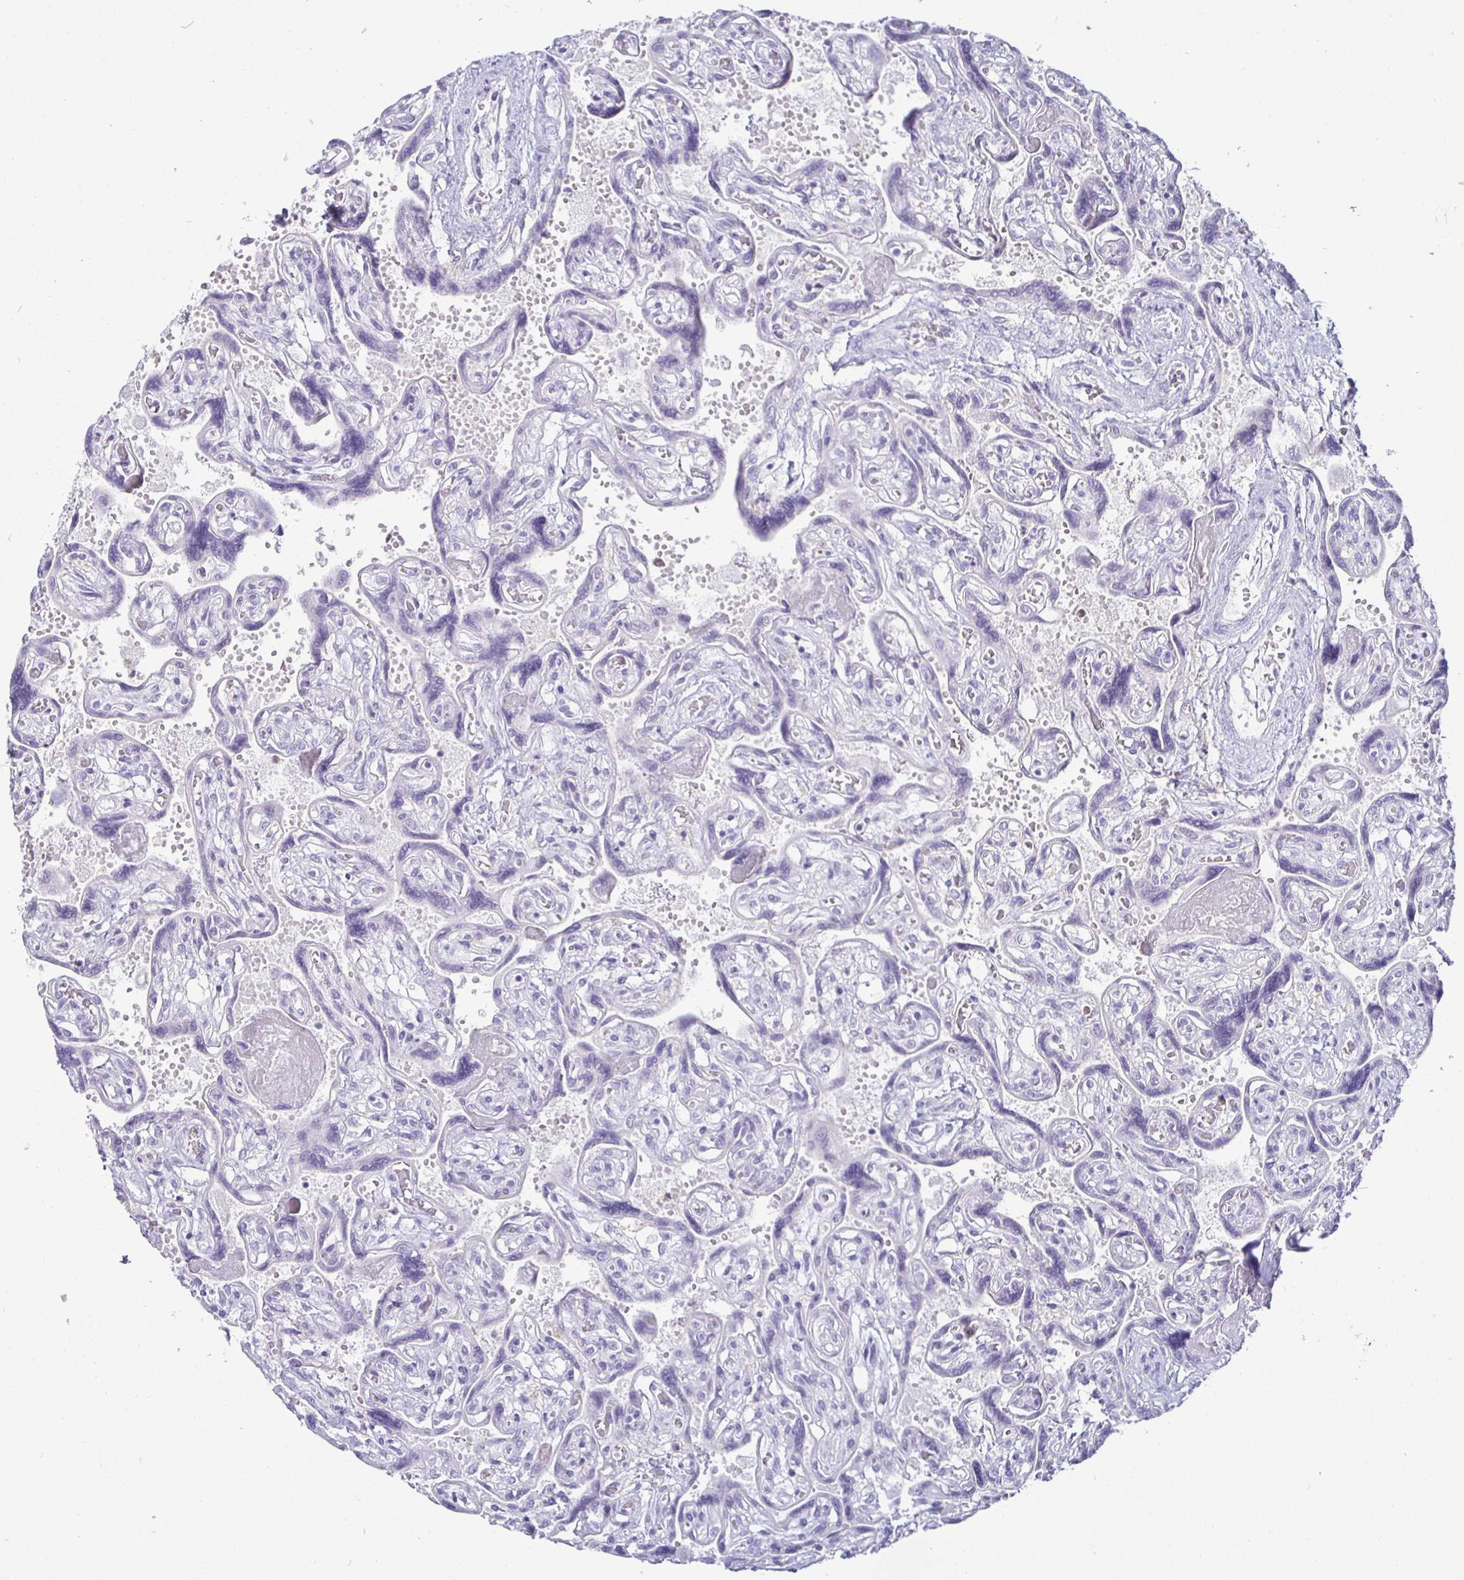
{"staining": {"intensity": "negative", "quantity": "none", "location": "none"}, "tissue": "placenta", "cell_type": "Decidual cells", "image_type": "normal", "snomed": [{"axis": "morphology", "description": "Normal tissue, NOS"}, {"axis": "topography", "description": "Placenta"}], "caption": "The histopathology image reveals no significant staining in decidual cells of placenta. The staining was performed using DAB (3,3'-diaminobenzidine) to visualize the protein expression in brown, while the nuclei were stained in blue with hematoxylin (Magnification: 20x).", "gene": "SIRPA", "patient": {"sex": "female", "age": 32}}